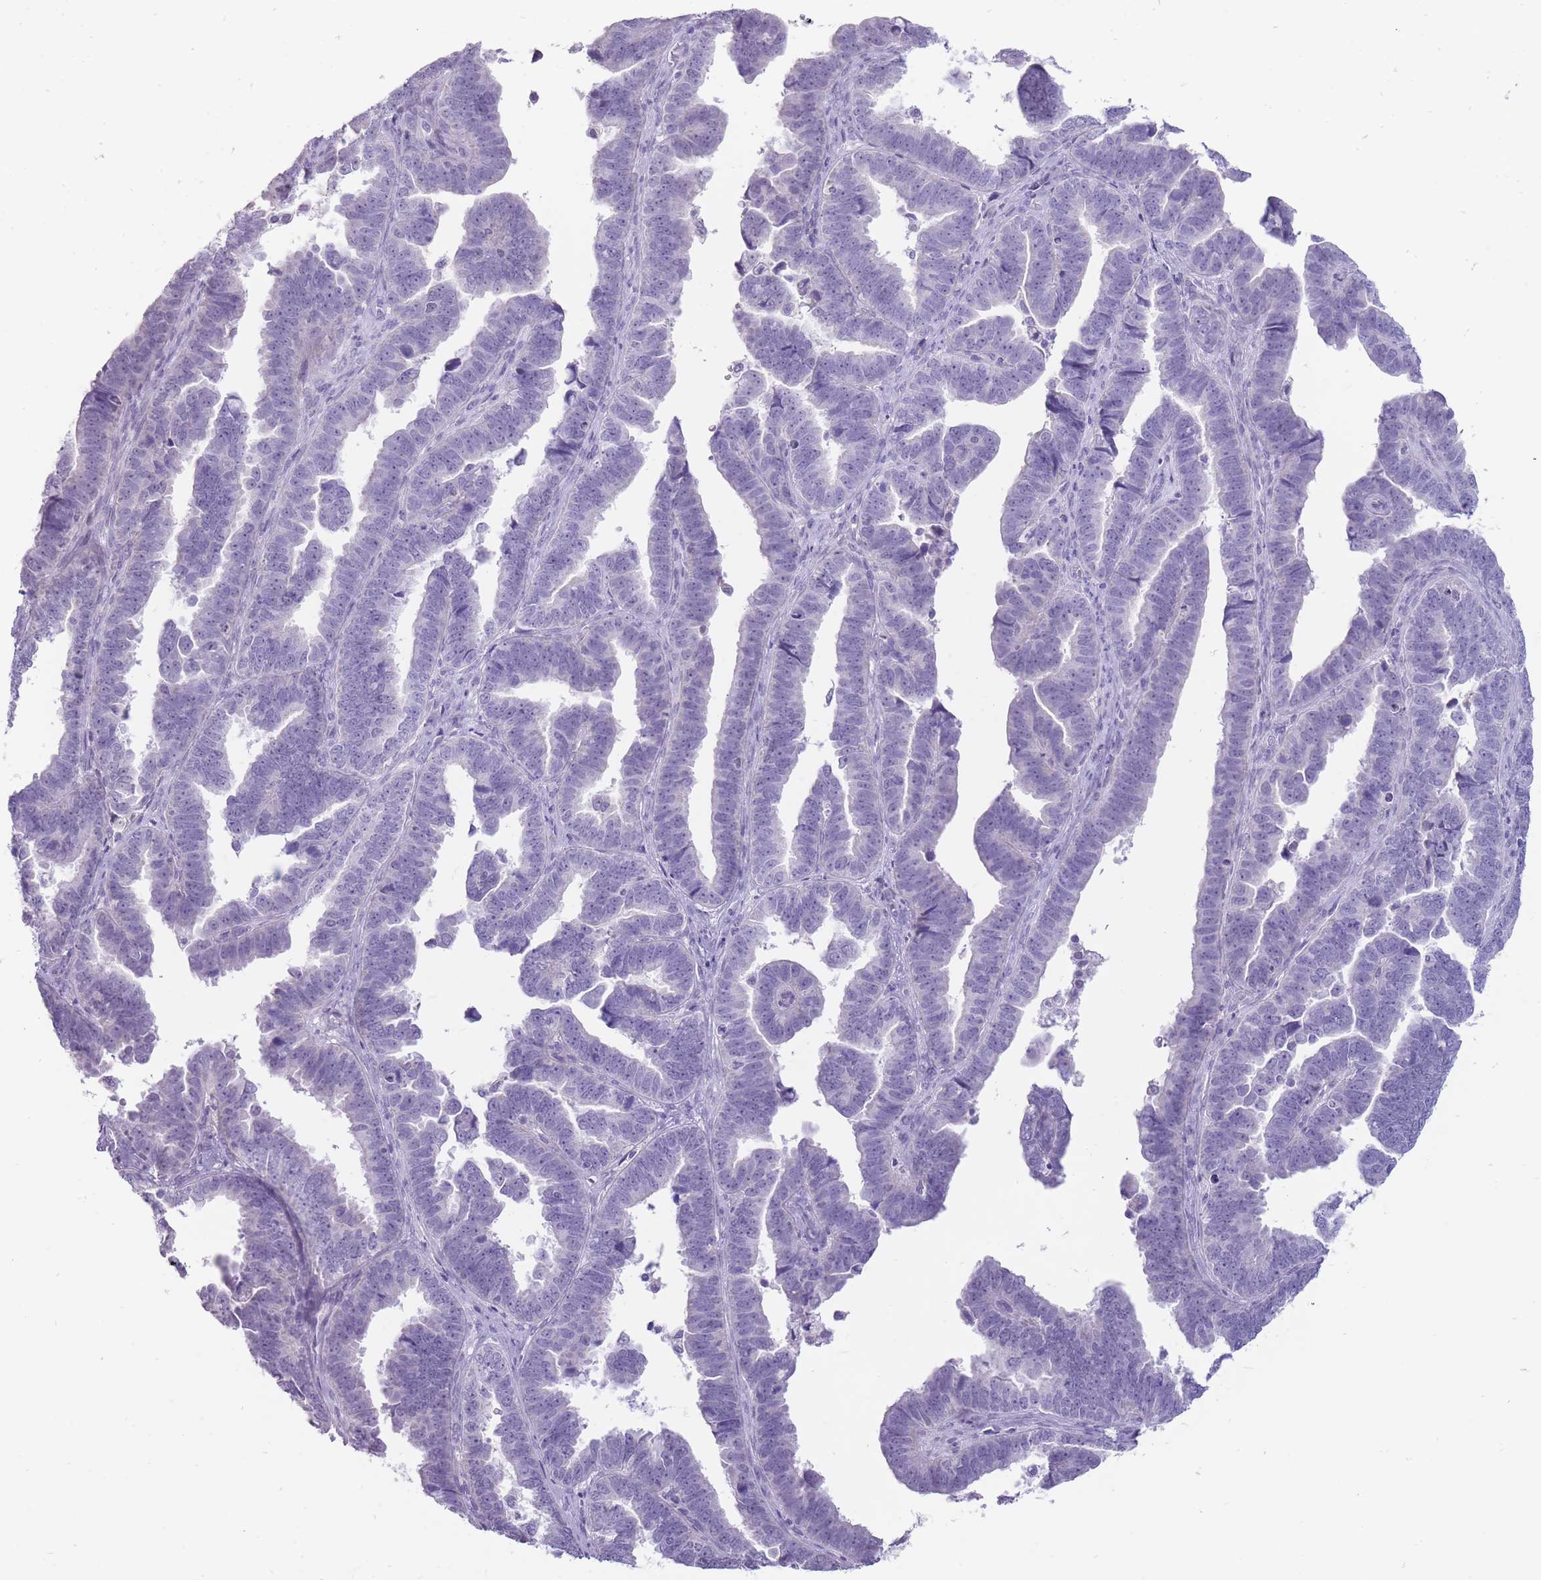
{"staining": {"intensity": "negative", "quantity": "none", "location": "none"}, "tissue": "endometrial cancer", "cell_type": "Tumor cells", "image_type": "cancer", "snomed": [{"axis": "morphology", "description": "Adenocarcinoma, NOS"}, {"axis": "topography", "description": "Endometrium"}], "caption": "This is an IHC image of adenocarcinoma (endometrial). There is no positivity in tumor cells.", "gene": "ERICH4", "patient": {"sex": "female", "age": 75}}